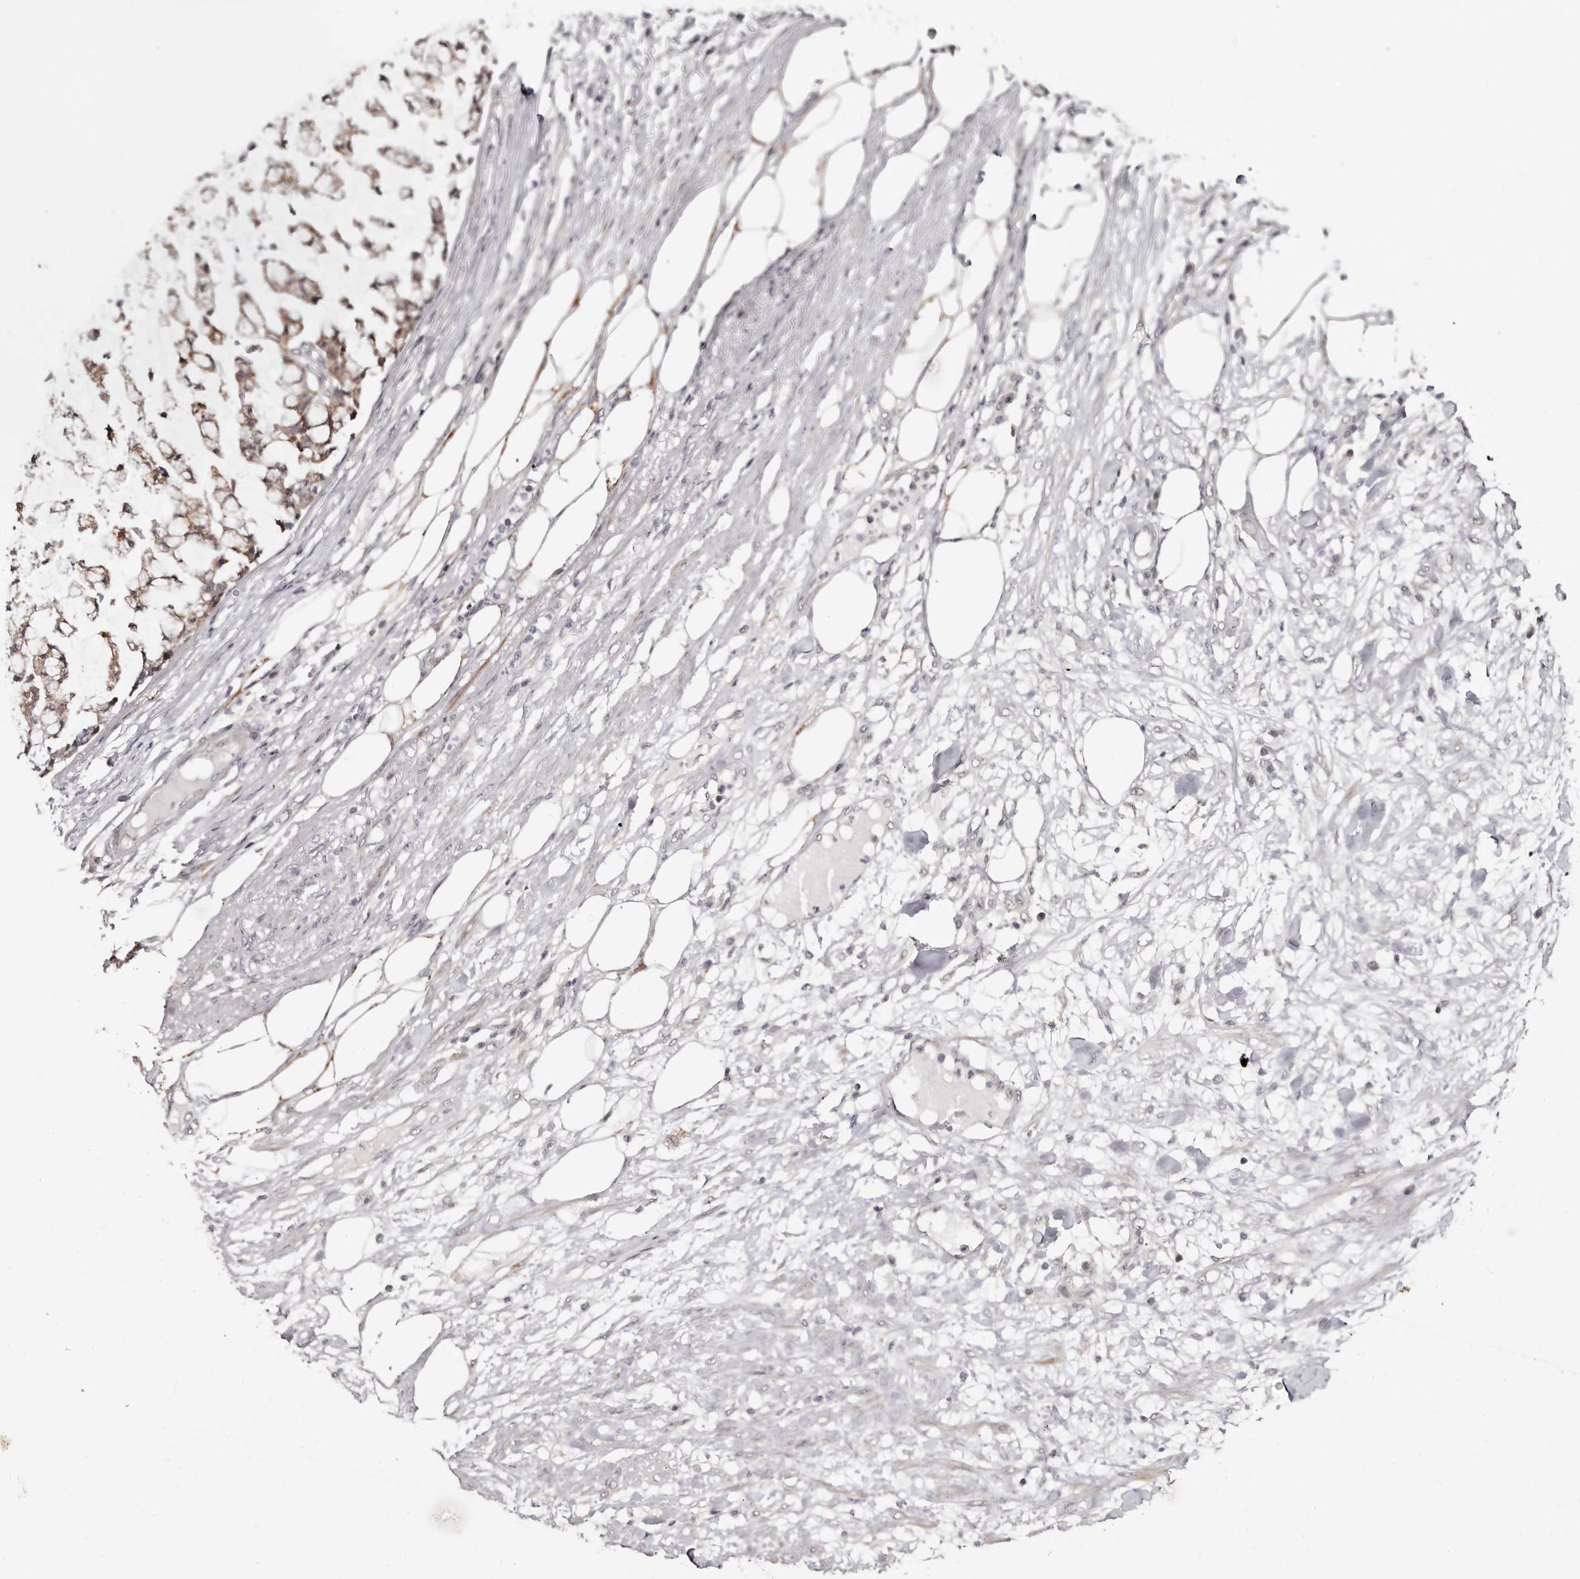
{"staining": {"intensity": "weak", "quantity": ">75%", "location": "cytoplasmic/membranous"}, "tissue": "colorectal cancer", "cell_type": "Tumor cells", "image_type": "cancer", "snomed": [{"axis": "morphology", "description": "Adenocarcinoma, NOS"}, {"axis": "topography", "description": "Colon"}], "caption": "Immunohistochemistry staining of colorectal cancer (adenocarcinoma), which reveals low levels of weak cytoplasmic/membranous staining in approximately >75% of tumor cells indicating weak cytoplasmic/membranous protein staining. The staining was performed using DAB (brown) for protein detection and nuclei were counterstained in hematoxylin (blue).", "gene": "PHF20L1", "patient": {"sex": "female", "age": 84}}